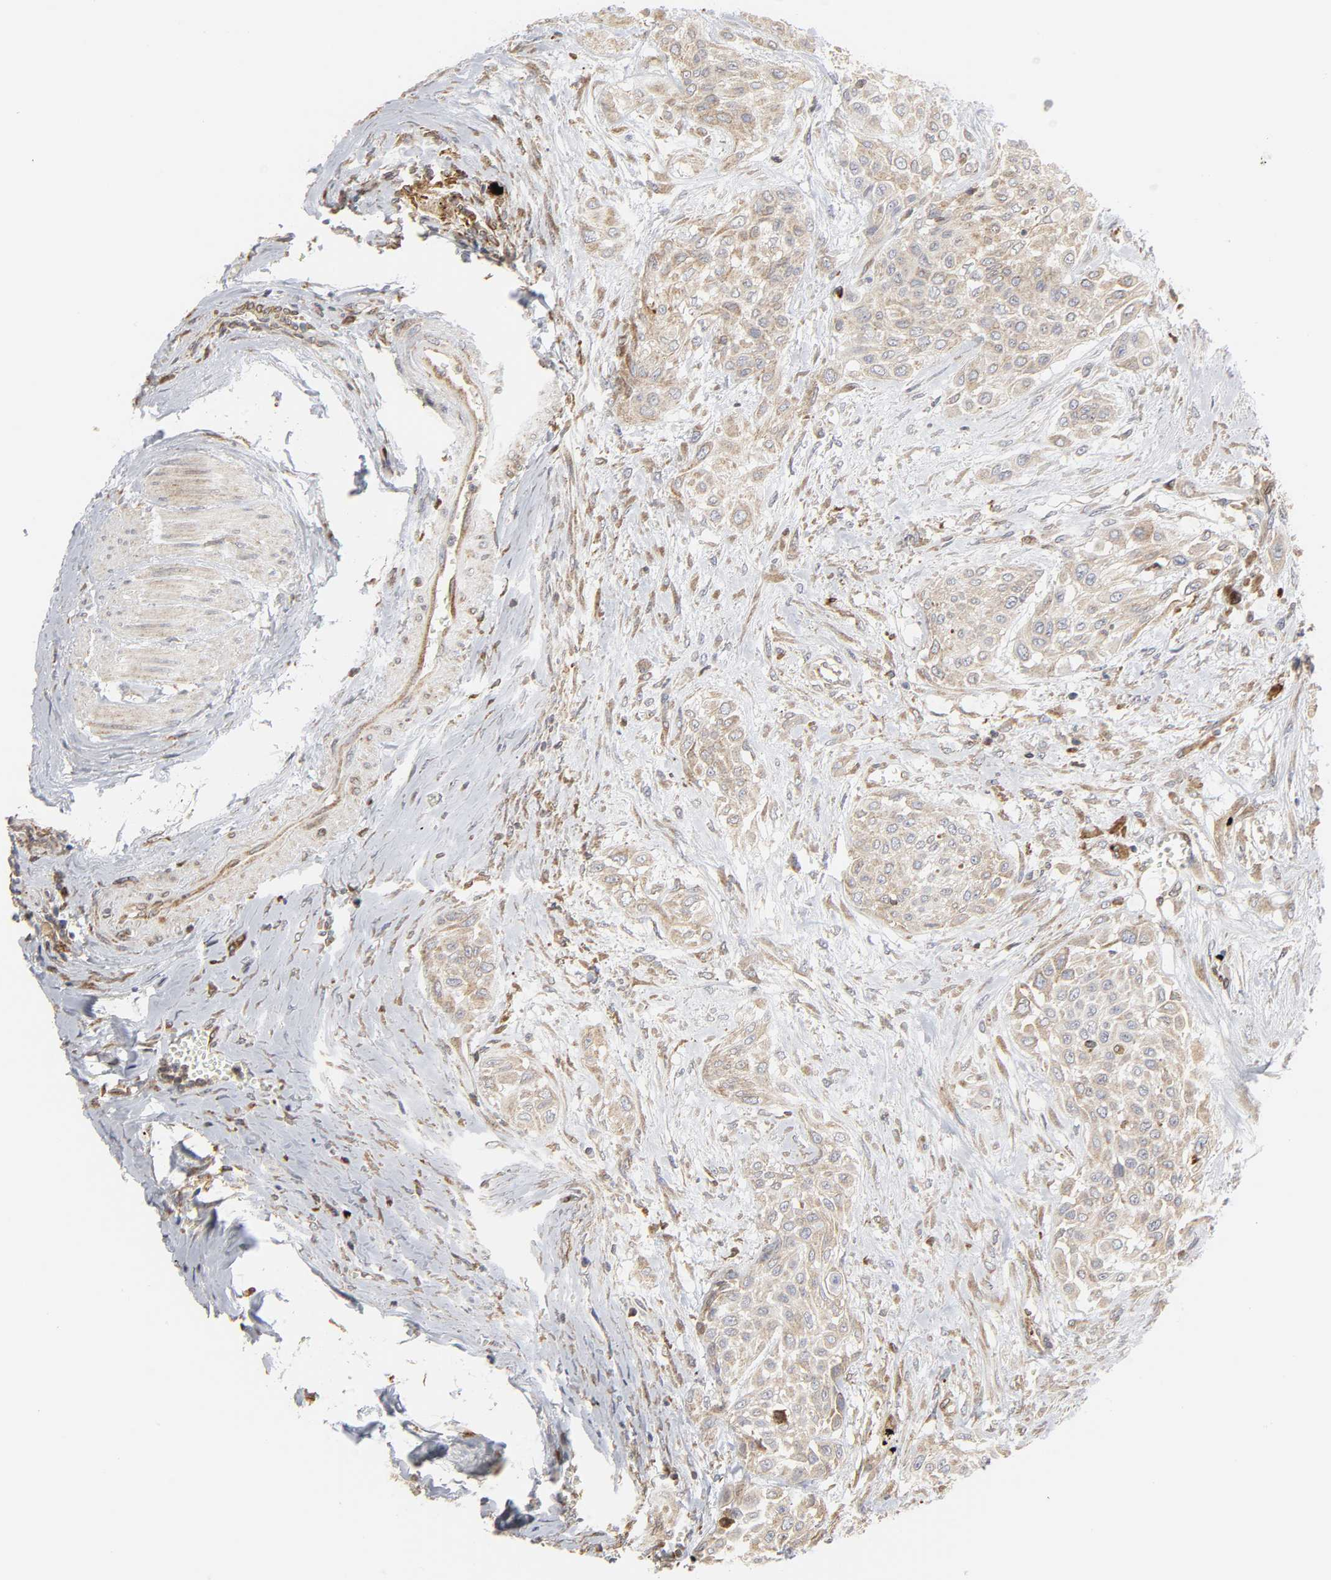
{"staining": {"intensity": "weak", "quantity": ">75%", "location": "cytoplasmic/membranous"}, "tissue": "urothelial cancer", "cell_type": "Tumor cells", "image_type": "cancer", "snomed": [{"axis": "morphology", "description": "Urothelial carcinoma, High grade"}, {"axis": "topography", "description": "Urinary bladder"}], "caption": "Weak cytoplasmic/membranous protein staining is identified in about >75% of tumor cells in urothelial cancer.", "gene": "POR", "patient": {"sex": "male", "age": 57}}